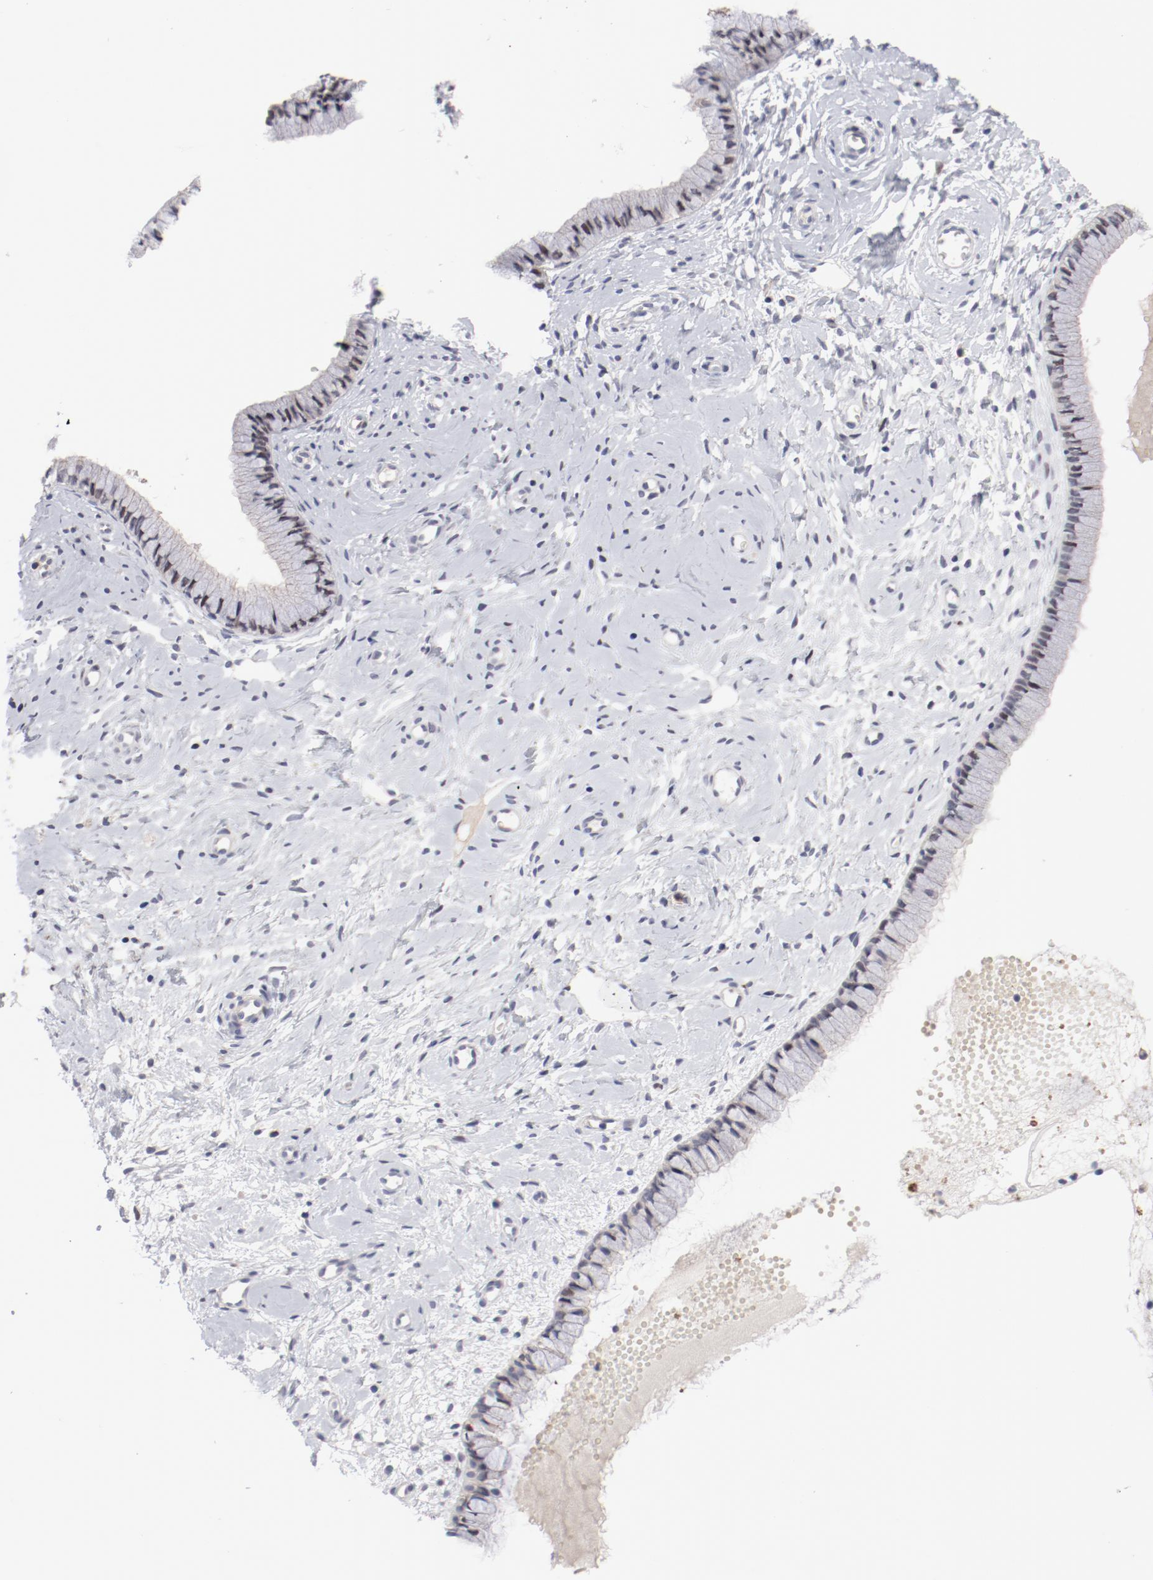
{"staining": {"intensity": "negative", "quantity": "none", "location": "none"}, "tissue": "cervix", "cell_type": "Glandular cells", "image_type": "normal", "snomed": [{"axis": "morphology", "description": "Normal tissue, NOS"}, {"axis": "topography", "description": "Cervix"}], "caption": "High power microscopy image of an immunohistochemistry micrograph of unremarkable cervix, revealing no significant positivity in glandular cells. Brightfield microscopy of immunohistochemistry (IHC) stained with DAB (3,3'-diaminobenzidine) (brown) and hematoxylin (blue), captured at high magnification.", "gene": "FSCB", "patient": {"sex": "female", "age": 46}}